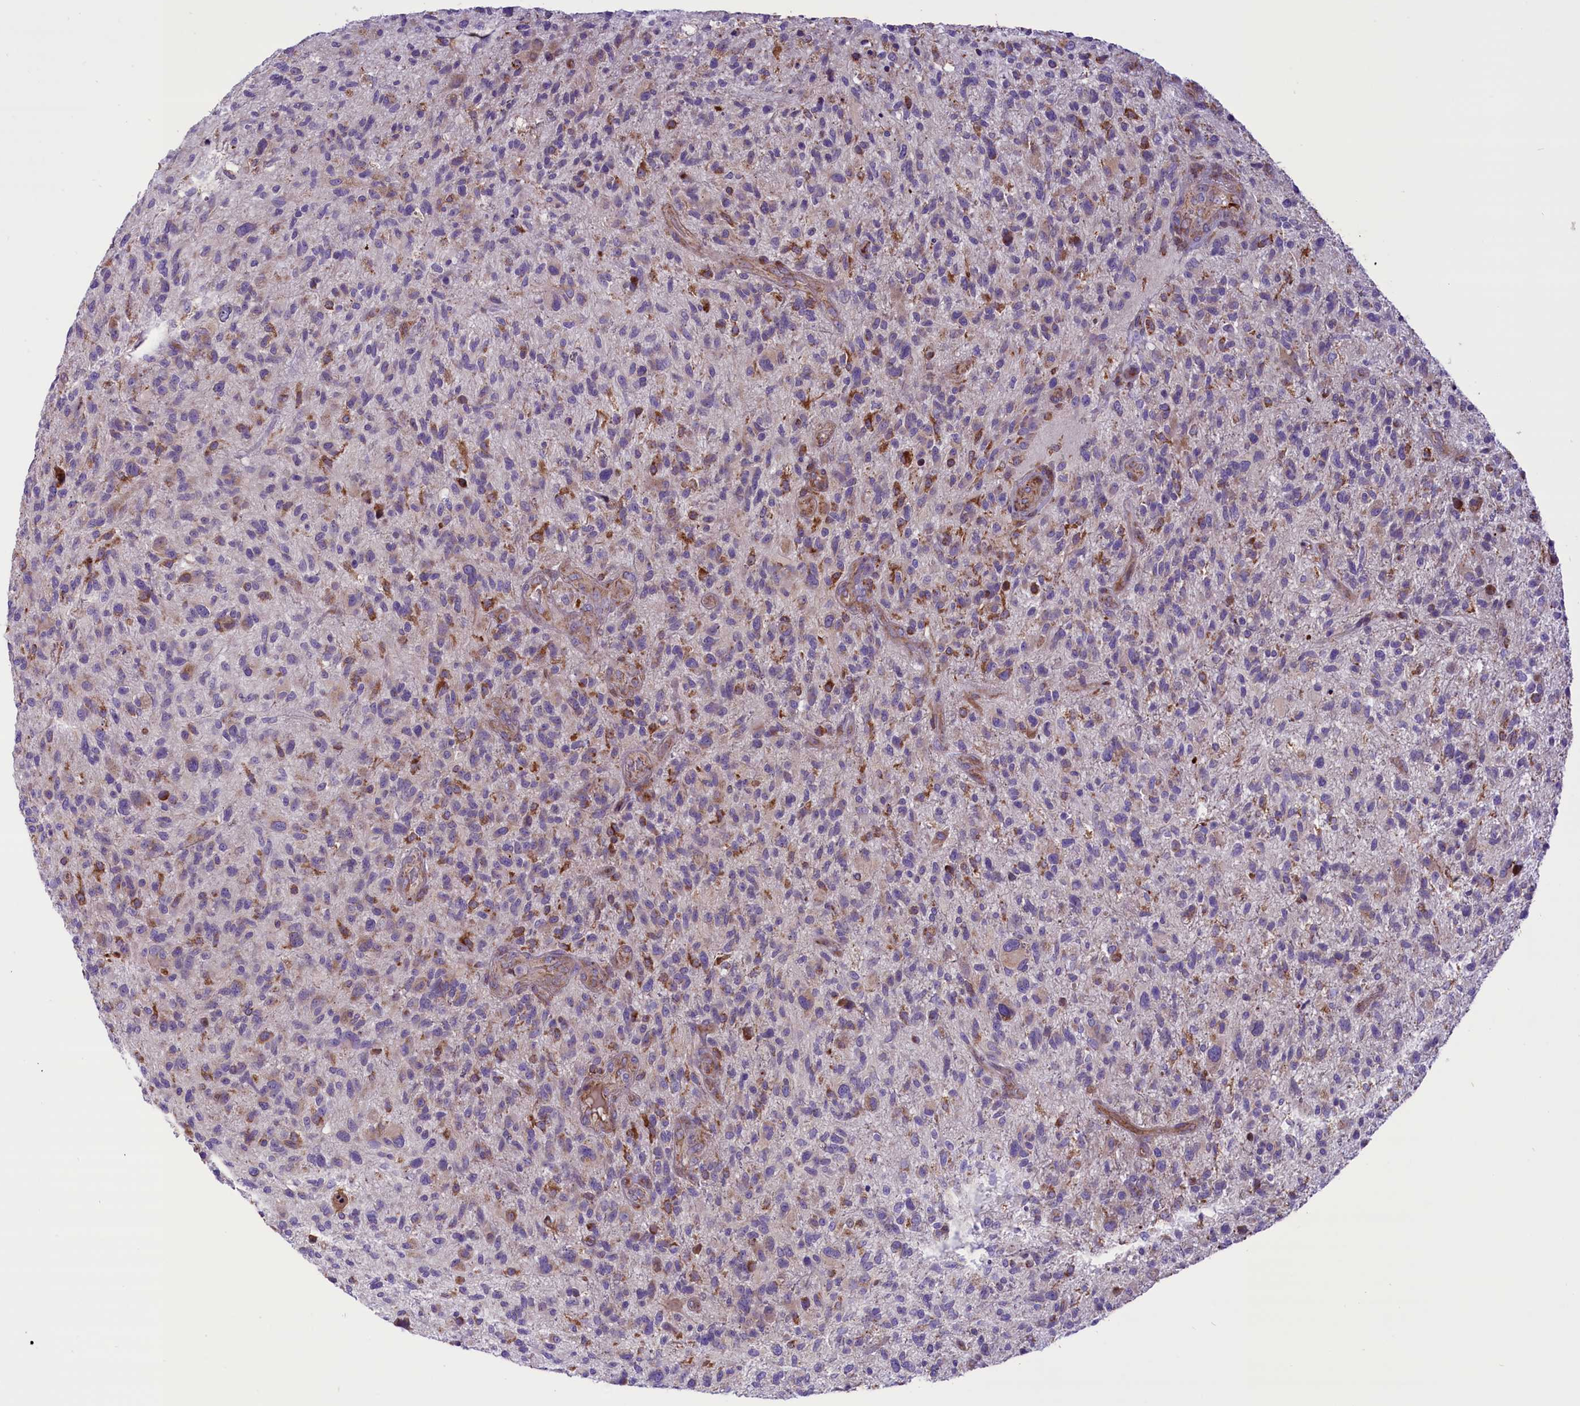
{"staining": {"intensity": "negative", "quantity": "none", "location": "none"}, "tissue": "glioma", "cell_type": "Tumor cells", "image_type": "cancer", "snomed": [{"axis": "morphology", "description": "Glioma, malignant, High grade"}, {"axis": "topography", "description": "Brain"}], "caption": "The IHC micrograph has no significant expression in tumor cells of glioma tissue.", "gene": "PTPRU", "patient": {"sex": "male", "age": 47}}